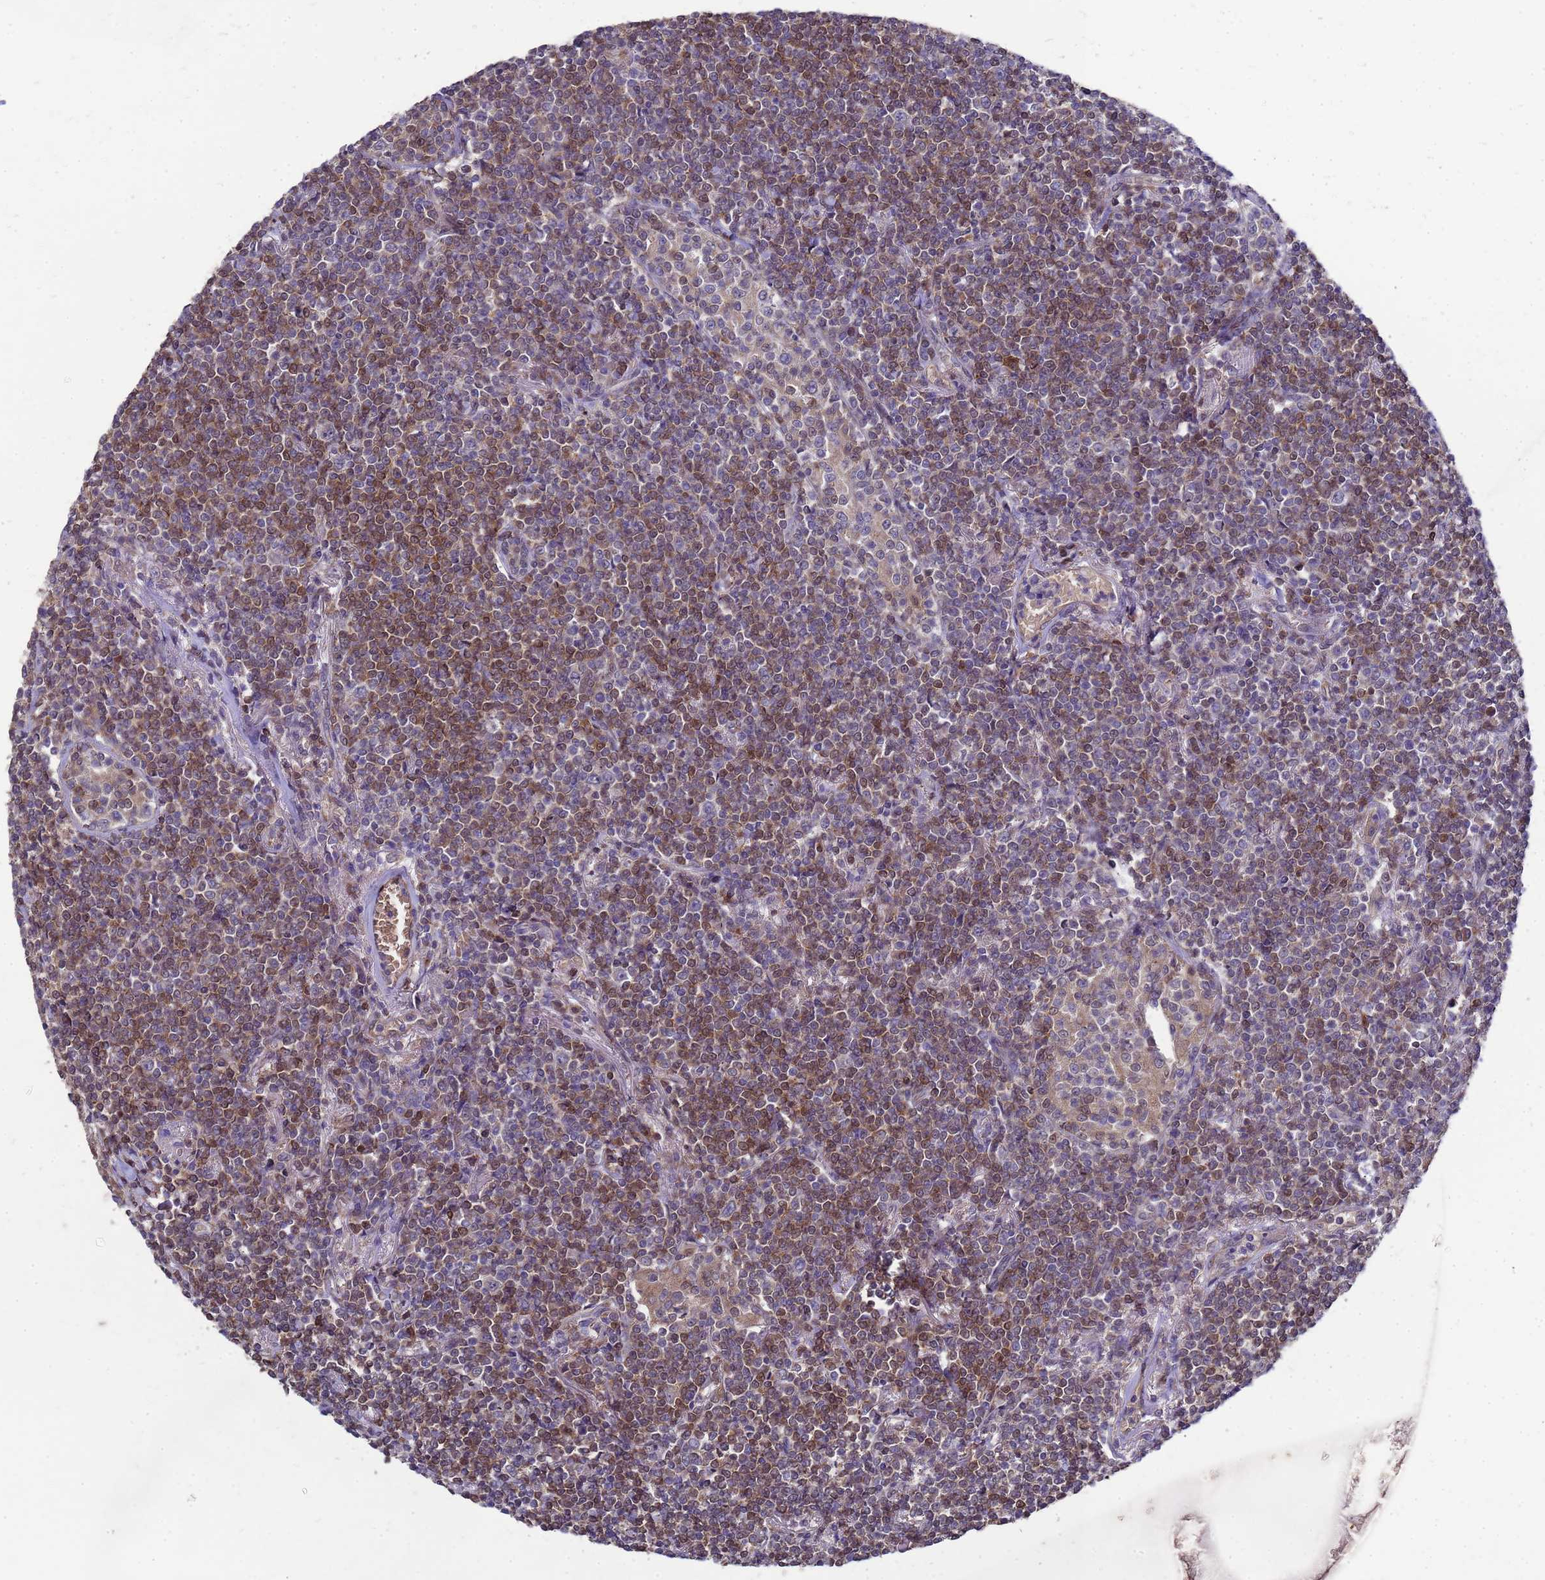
{"staining": {"intensity": "moderate", "quantity": ">75%", "location": "cytoplasmic/membranous,nuclear"}, "tissue": "lymphoma", "cell_type": "Tumor cells", "image_type": "cancer", "snomed": [{"axis": "morphology", "description": "Malignant lymphoma, non-Hodgkin's type, Low grade"}, {"axis": "topography", "description": "Lung"}], "caption": "Malignant lymphoma, non-Hodgkin's type (low-grade) stained with a brown dye shows moderate cytoplasmic/membranous and nuclear positive expression in about >75% of tumor cells.", "gene": "EIF4EBP3", "patient": {"sex": "female", "age": 71}}